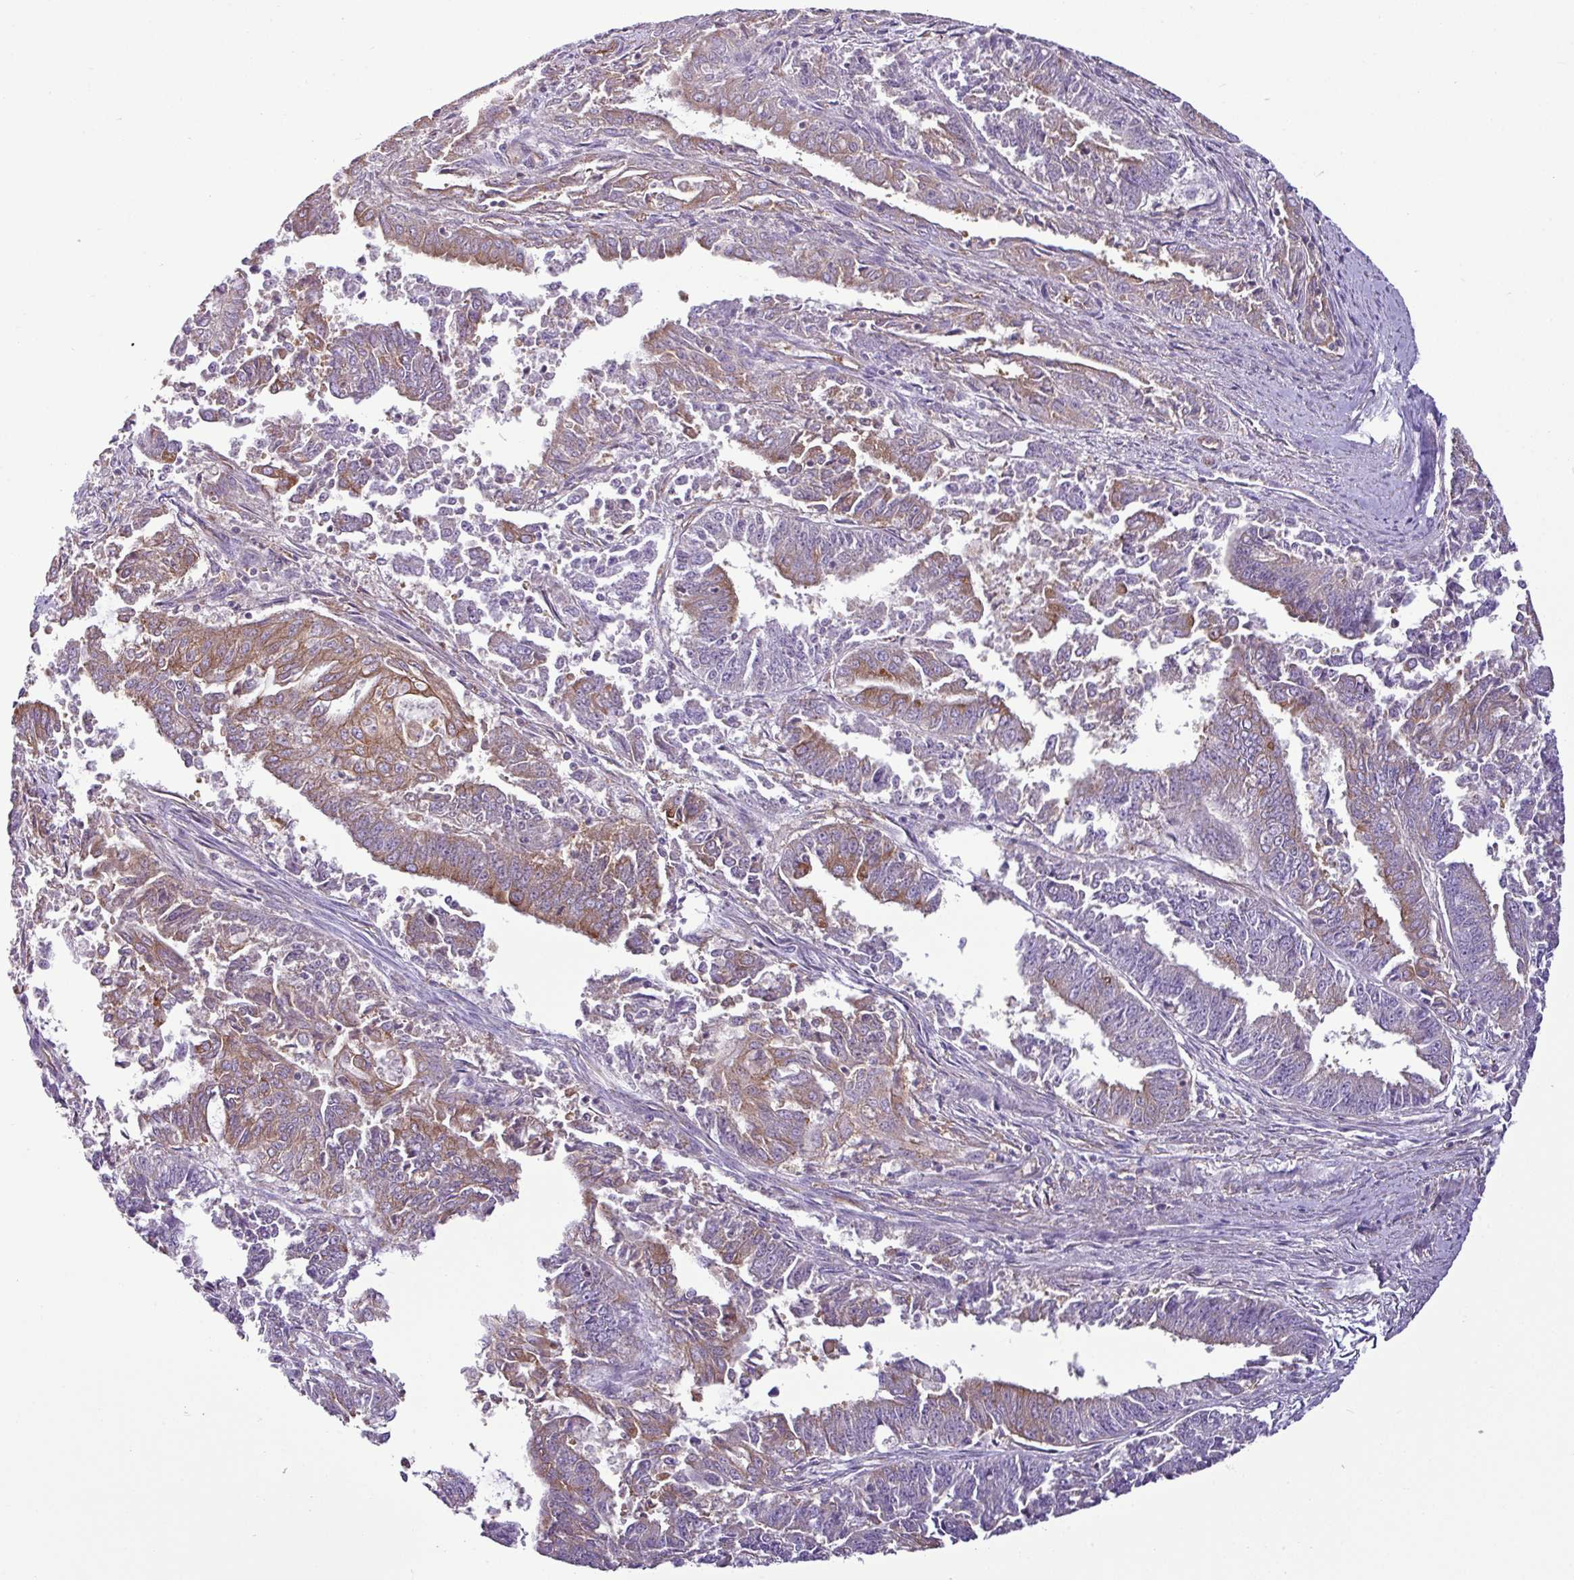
{"staining": {"intensity": "moderate", "quantity": "25%-75%", "location": "cytoplasmic/membranous"}, "tissue": "endometrial cancer", "cell_type": "Tumor cells", "image_type": "cancer", "snomed": [{"axis": "morphology", "description": "Adenocarcinoma, NOS"}, {"axis": "topography", "description": "Endometrium"}], "caption": "Adenocarcinoma (endometrial) stained for a protein (brown) demonstrates moderate cytoplasmic/membranous positive staining in about 25%-75% of tumor cells.", "gene": "XNDC1N", "patient": {"sex": "female", "age": 73}}